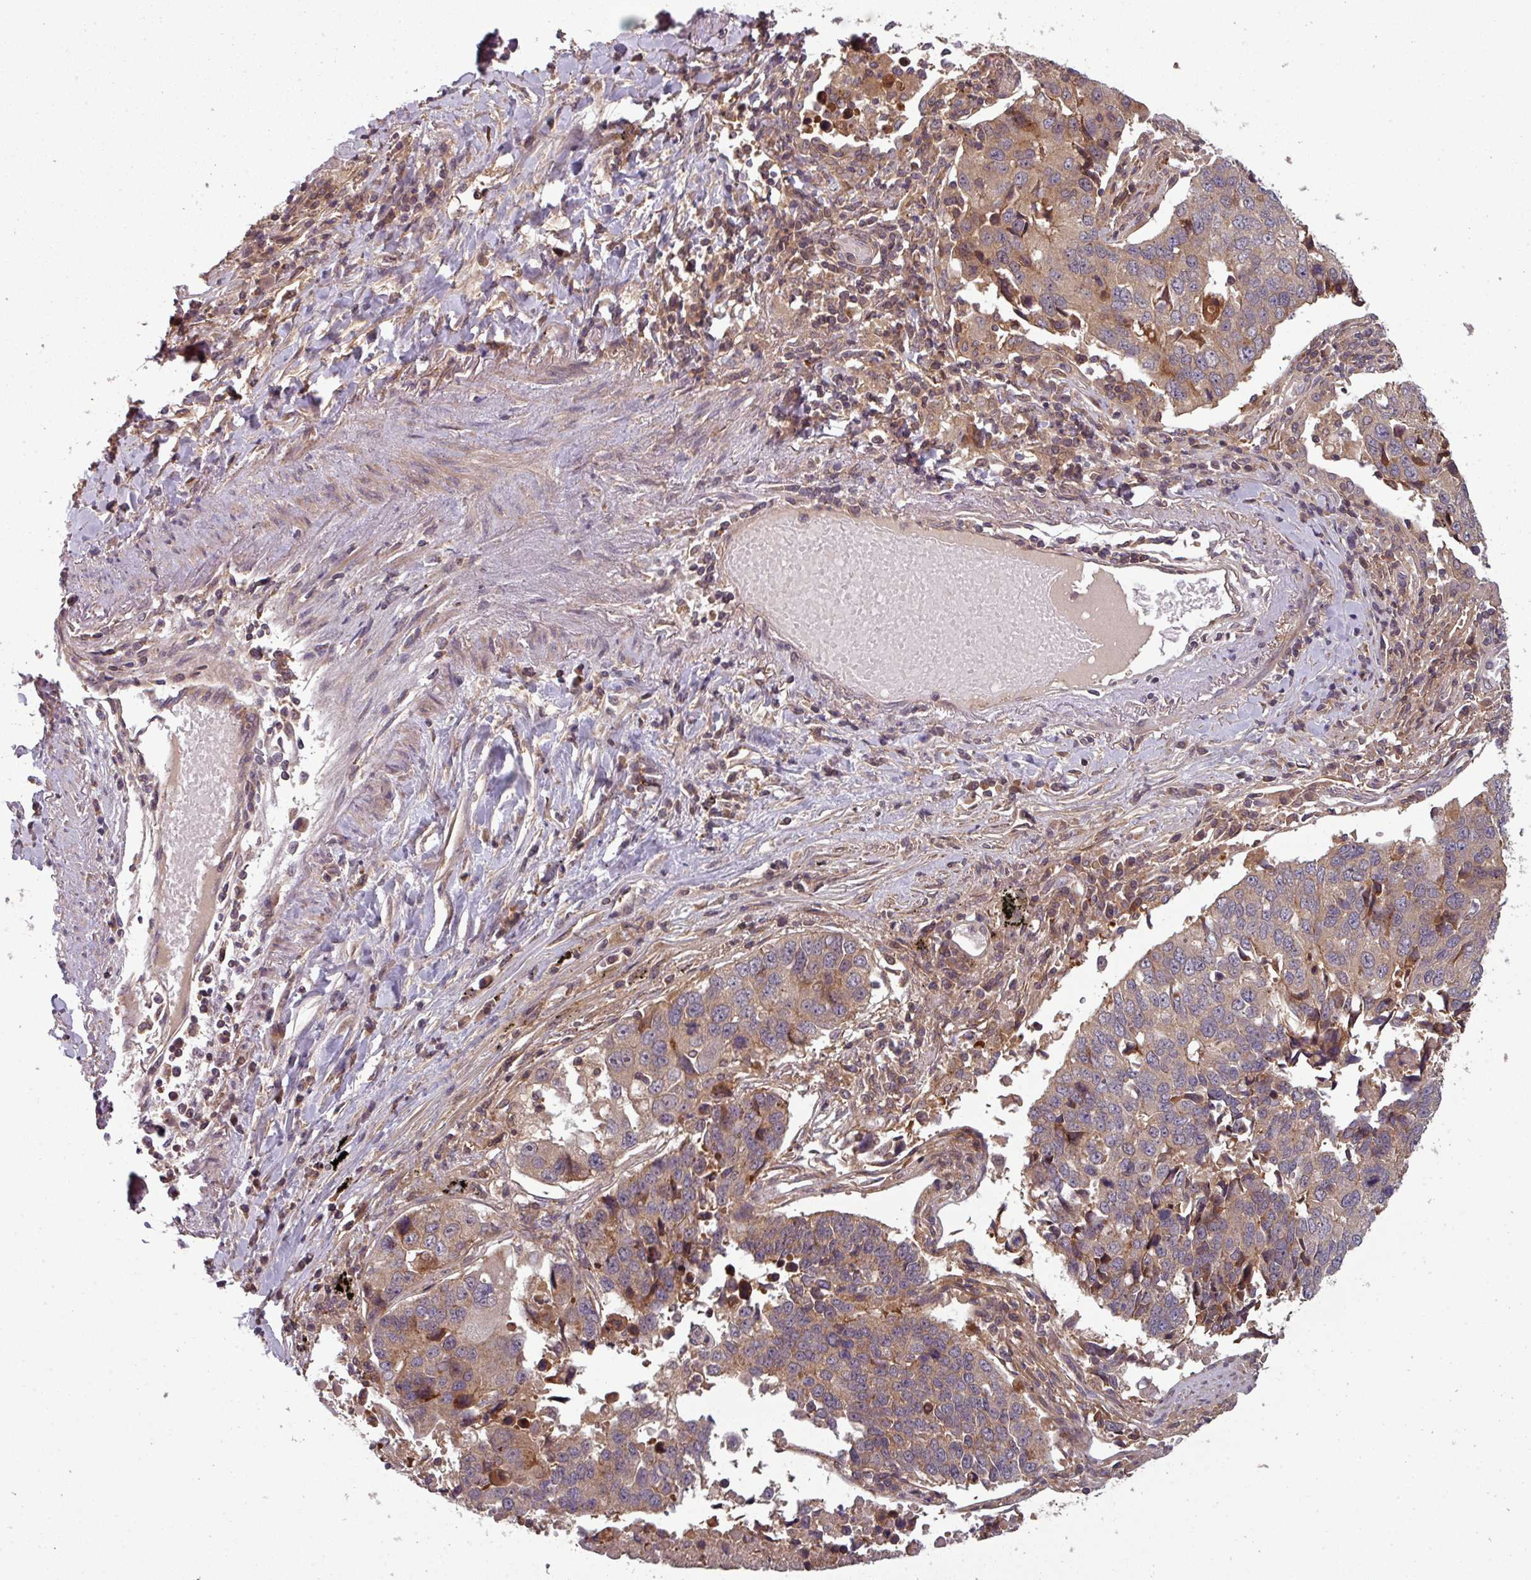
{"staining": {"intensity": "moderate", "quantity": "<25%", "location": "cytoplasmic/membranous"}, "tissue": "lung cancer", "cell_type": "Tumor cells", "image_type": "cancer", "snomed": [{"axis": "morphology", "description": "Squamous cell carcinoma, NOS"}, {"axis": "topography", "description": "Lung"}], "caption": "Squamous cell carcinoma (lung) stained with a brown dye demonstrates moderate cytoplasmic/membranous positive positivity in about <25% of tumor cells.", "gene": "GSKIP", "patient": {"sex": "female", "age": 66}}